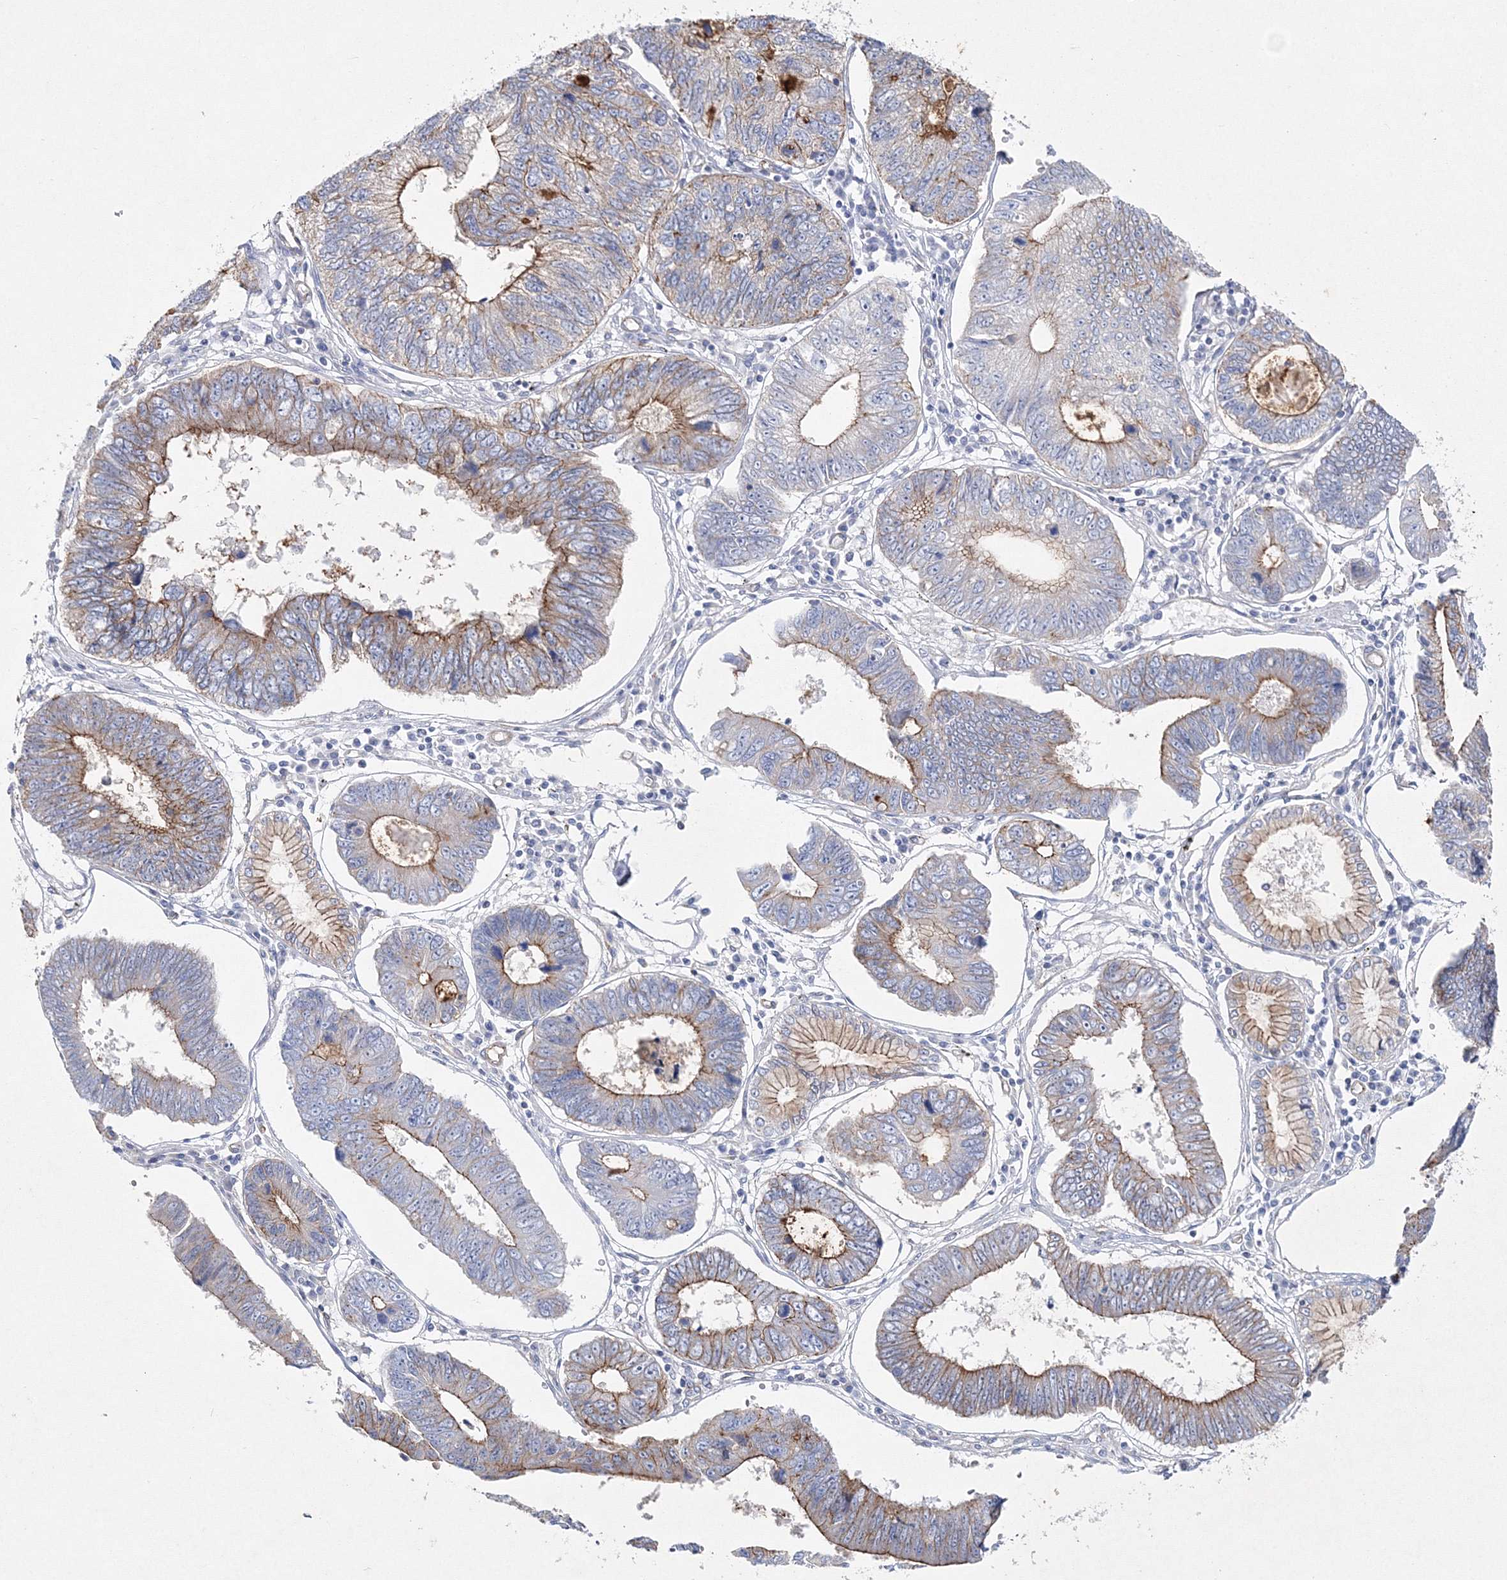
{"staining": {"intensity": "moderate", "quantity": "25%-75%", "location": "cytoplasmic/membranous"}, "tissue": "stomach cancer", "cell_type": "Tumor cells", "image_type": "cancer", "snomed": [{"axis": "morphology", "description": "Adenocarcinoma, NOS"}, {"axis": "topography", "description": "Stomach"}], "caption": "A histopathology image showing moderate cytoplasmic/membranous expression in approximately 25%-75% of tumor cells in stomach cancer, as visualized by brown immunohistochemical staining.", "gene": "NAA40", "patient": {"sex": "male", "age": 59}}